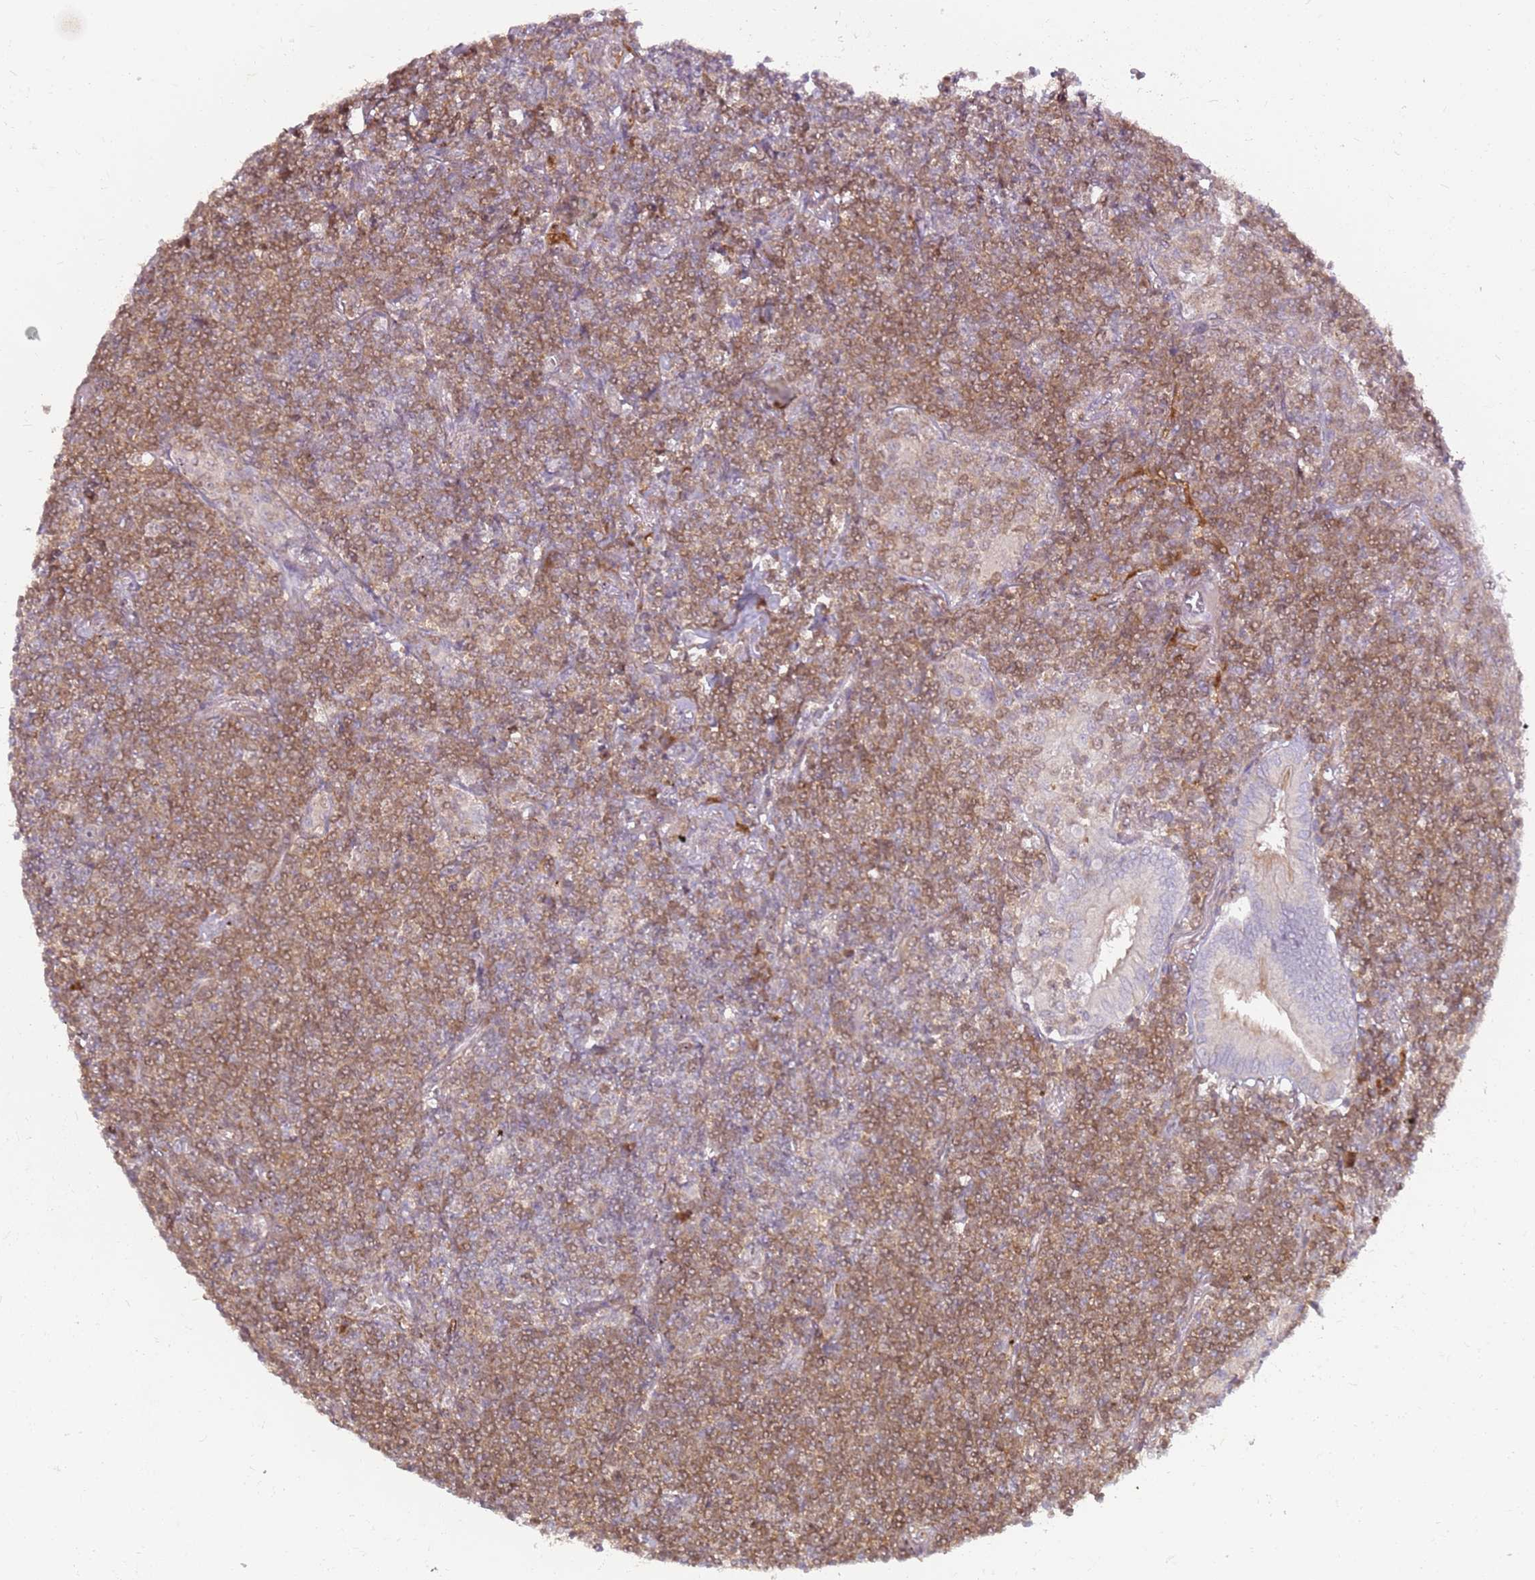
{"staining": {"intensity": "moderate", "quantity": ">75%", "location": "cytoplasmic/membranous,nuclear"}, "tissue": "lymphoma", "cell_type": "Tumor cells", "image_type": "cancer", "snomed": [{"axis": "morphology", "description": "Malignant lymphoma, non-Hodgkin's type, Low grade"}, {"axis": "topography", "description": "Lung"}], "caption": "Brown immunohistochemical staining in low-grade malignant lymphoma, non-Hodgkin's type shows moderate cytoplasmic/membranous and nuclear staining in about >75% of tumor cells.", "gene": "GRAP", "patient": {"sex": "female", "age": 71}}